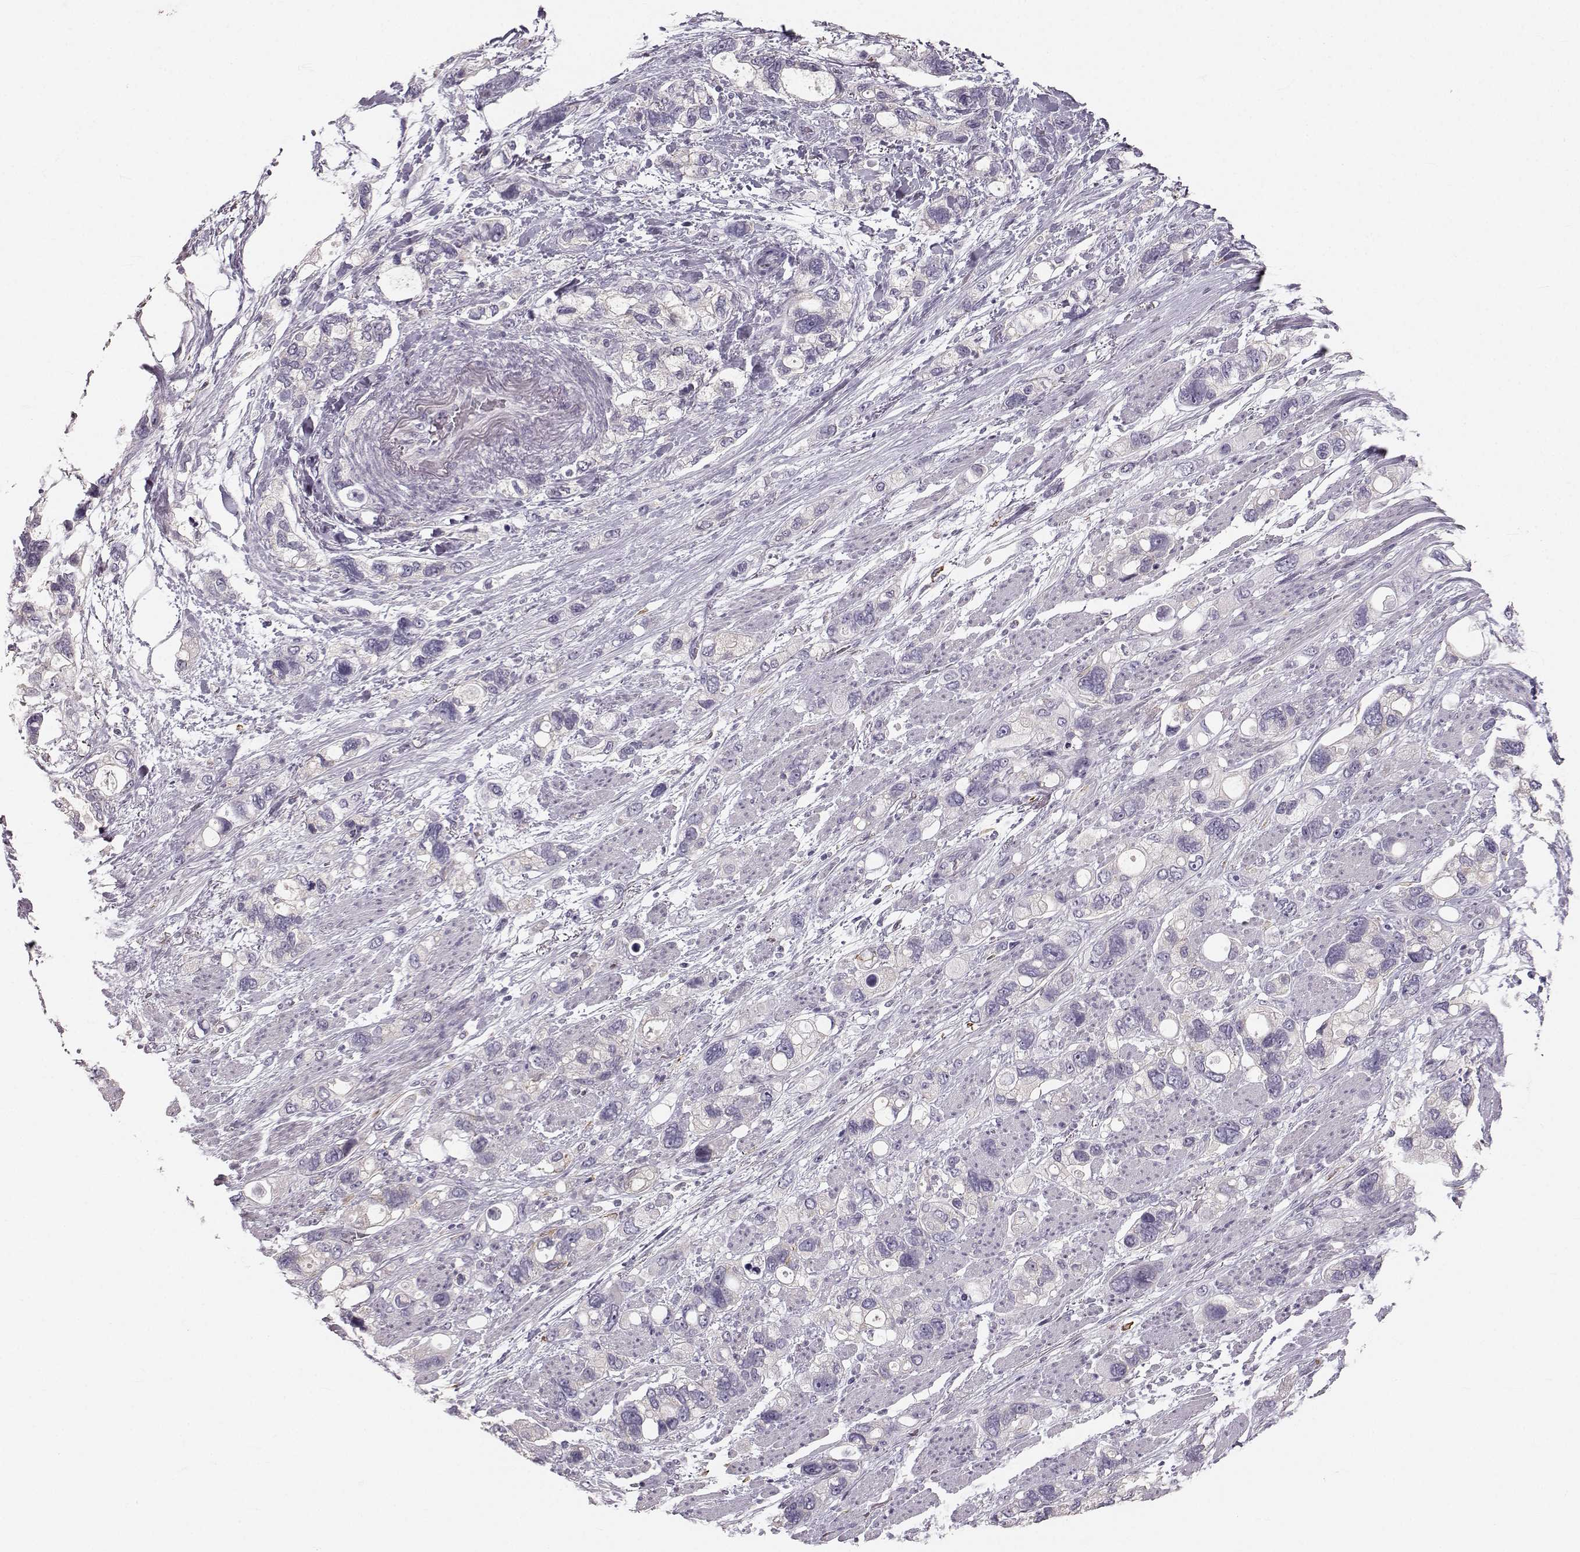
{"staining": {"intensity": "negative", "quantity": "none", "location": "none"}, "tissue": "stomach cancer", "cell_type": "Tumor cells", "image_type": "cancer", "snomed": [{"axis": "morphology", "description": "Adenocarcinoma, NOS"}, {"axis": "topography", "description": "Stomach, upper"}], "caption": "Protein analysis of stomach cancer (adenocarcinoma) shows no significant staining in tumor cells.", "gene": "RUNDC3A", "patient": {"sex": "female", "age": 81}}